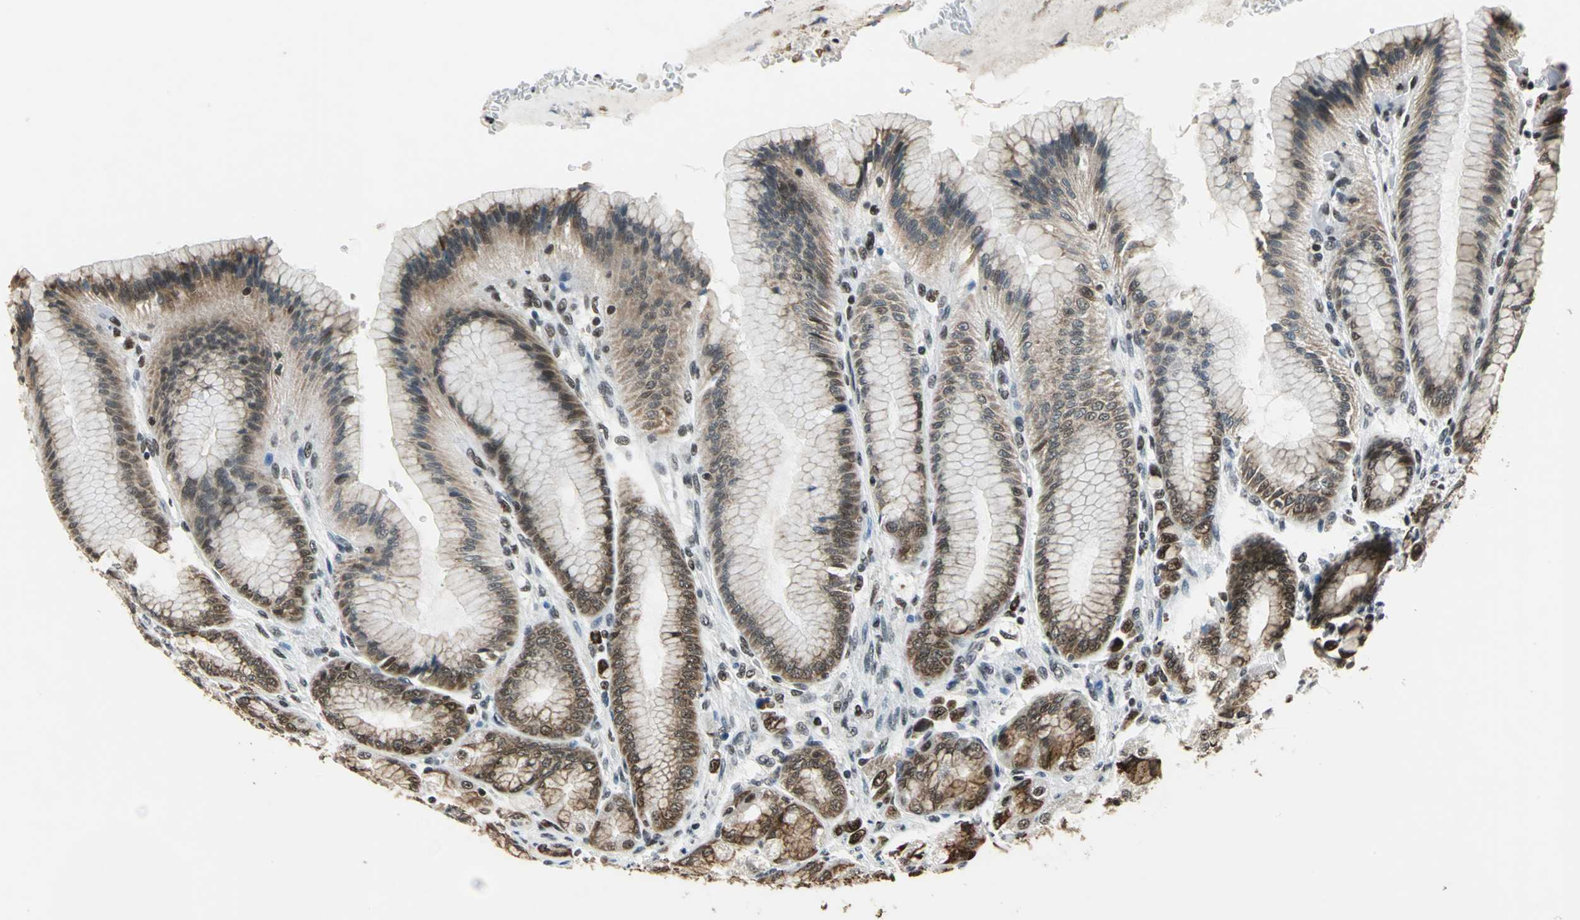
{"staining": {"intensity": "strong", "quantity": ">75%", "location": "cytoplasmic/membranous,nuclear"}, "tissue": "stomach", "cell_type": "Glandular cells", "image_type": "normal", "snomed": [{"axis": "morphology", "description": "Normal tissue, NOS"}, {"axis": "morphology", "description": "Adenocarcinoma, NOS"}, {"axis": "topography", "description": "Stomach"}, {"axis": "topography", "description": "Stomach, lower"}], "caption": "A high-resolution photomicrograph shows immunohistochemistry (IHC) staining of unremarkable stomach, which displays strong cytoplasmic/membranous,nuclear expression in about >75% of glandular cells.", "gene": "BCLAF1", "patient": {"sex": "female", "age": 65}}